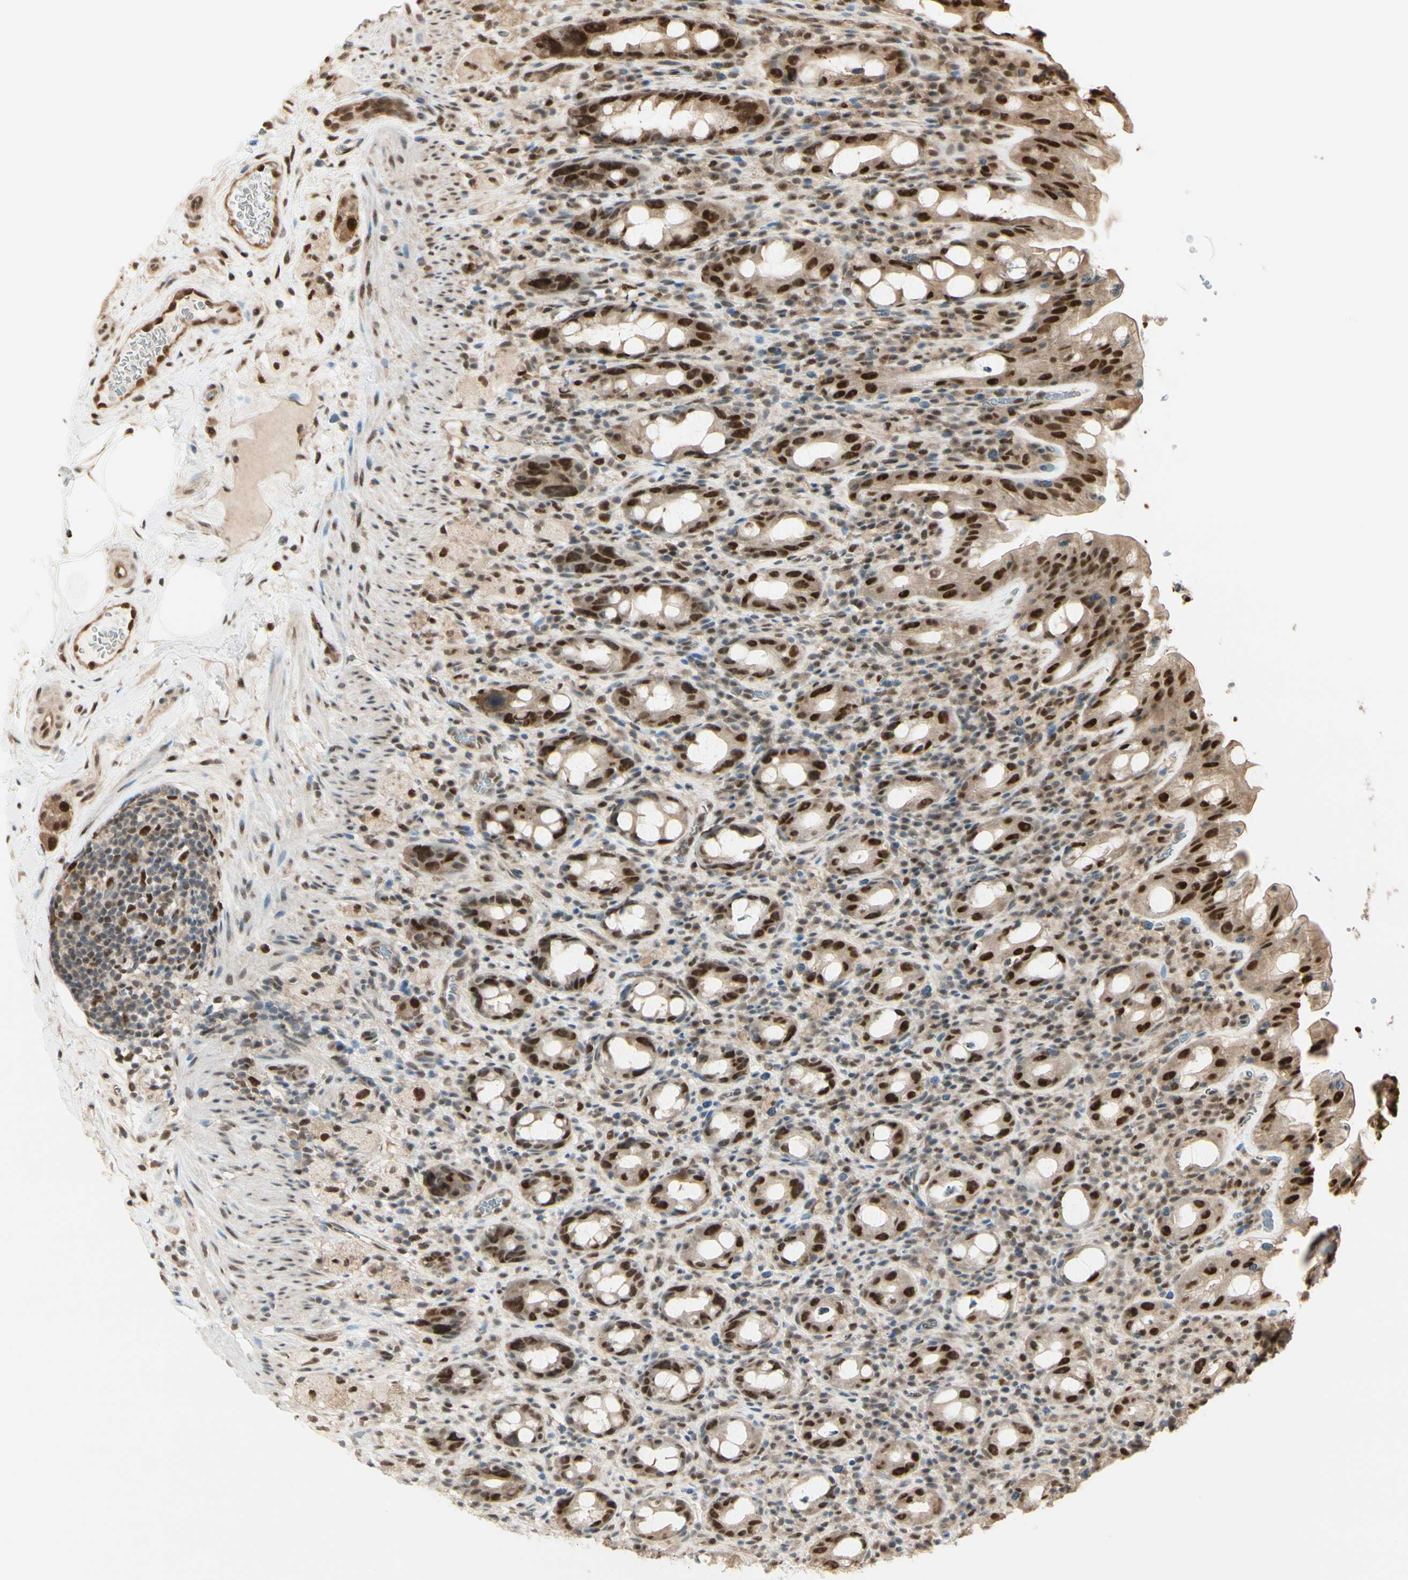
{"staining": {"intensity": "strong", "quantity": ">75%", "location": "cytoplasmic/membranous,nuclear"}, "tissue": "rectum", "cell_type": "Glandular cells", "image_type": "normal", "snomed": [{"axis": "morphology", "description": "Normal tissue, NOS"}, {"axis": "topography", "description": "Rectum"}], "caption": "This photomicrograph shows normal rectum stained with immunohistochemistry (IHC) to label a protein in brown. The cytoplasmic/membranous,nuclear of glandular cells show strong positivity for the protein. Nuclei are counter-stained blue.", "gene": "HSF1", "patient": {"sex": "male", "age": 44}}